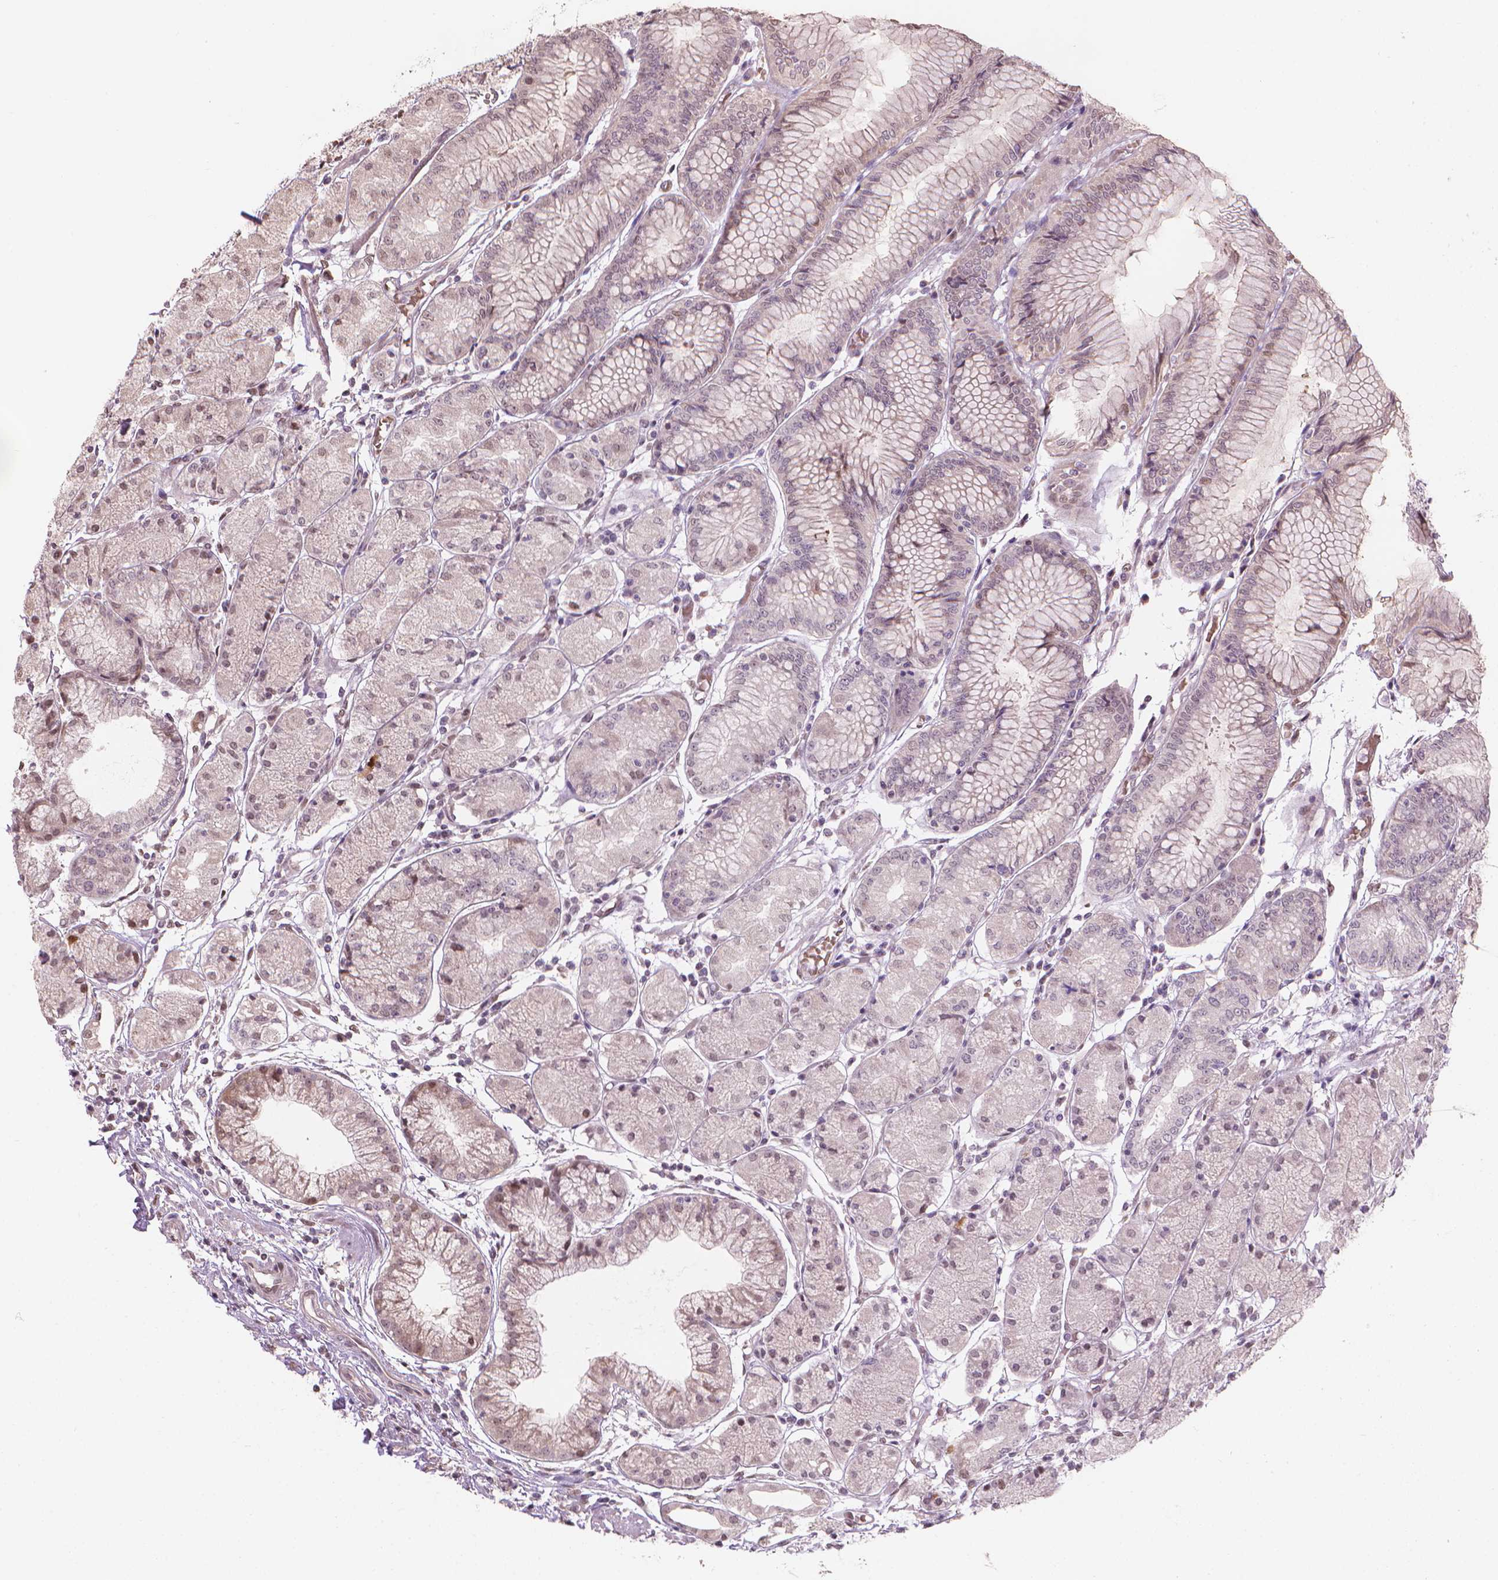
{"staining": {"intensity": "moderate", "quantity": "<25%", "location": "nuclear"}, "tissue": "stomach", "cell_type": "Glandular cells", "image_type": "normal", "snomed": [{"axis": "morphology", "description": "Normal tissue, NOS"}, {"axis": "topography", "description": "Stomach, upper"}], "caption": "Stomach stained with DAB IHC demonstrates low levels of moderate nuclear positivity in approximately <25% of glandular cells.", "gene": "IFFO1", "patient": {"sex": "male", "age": 69}}